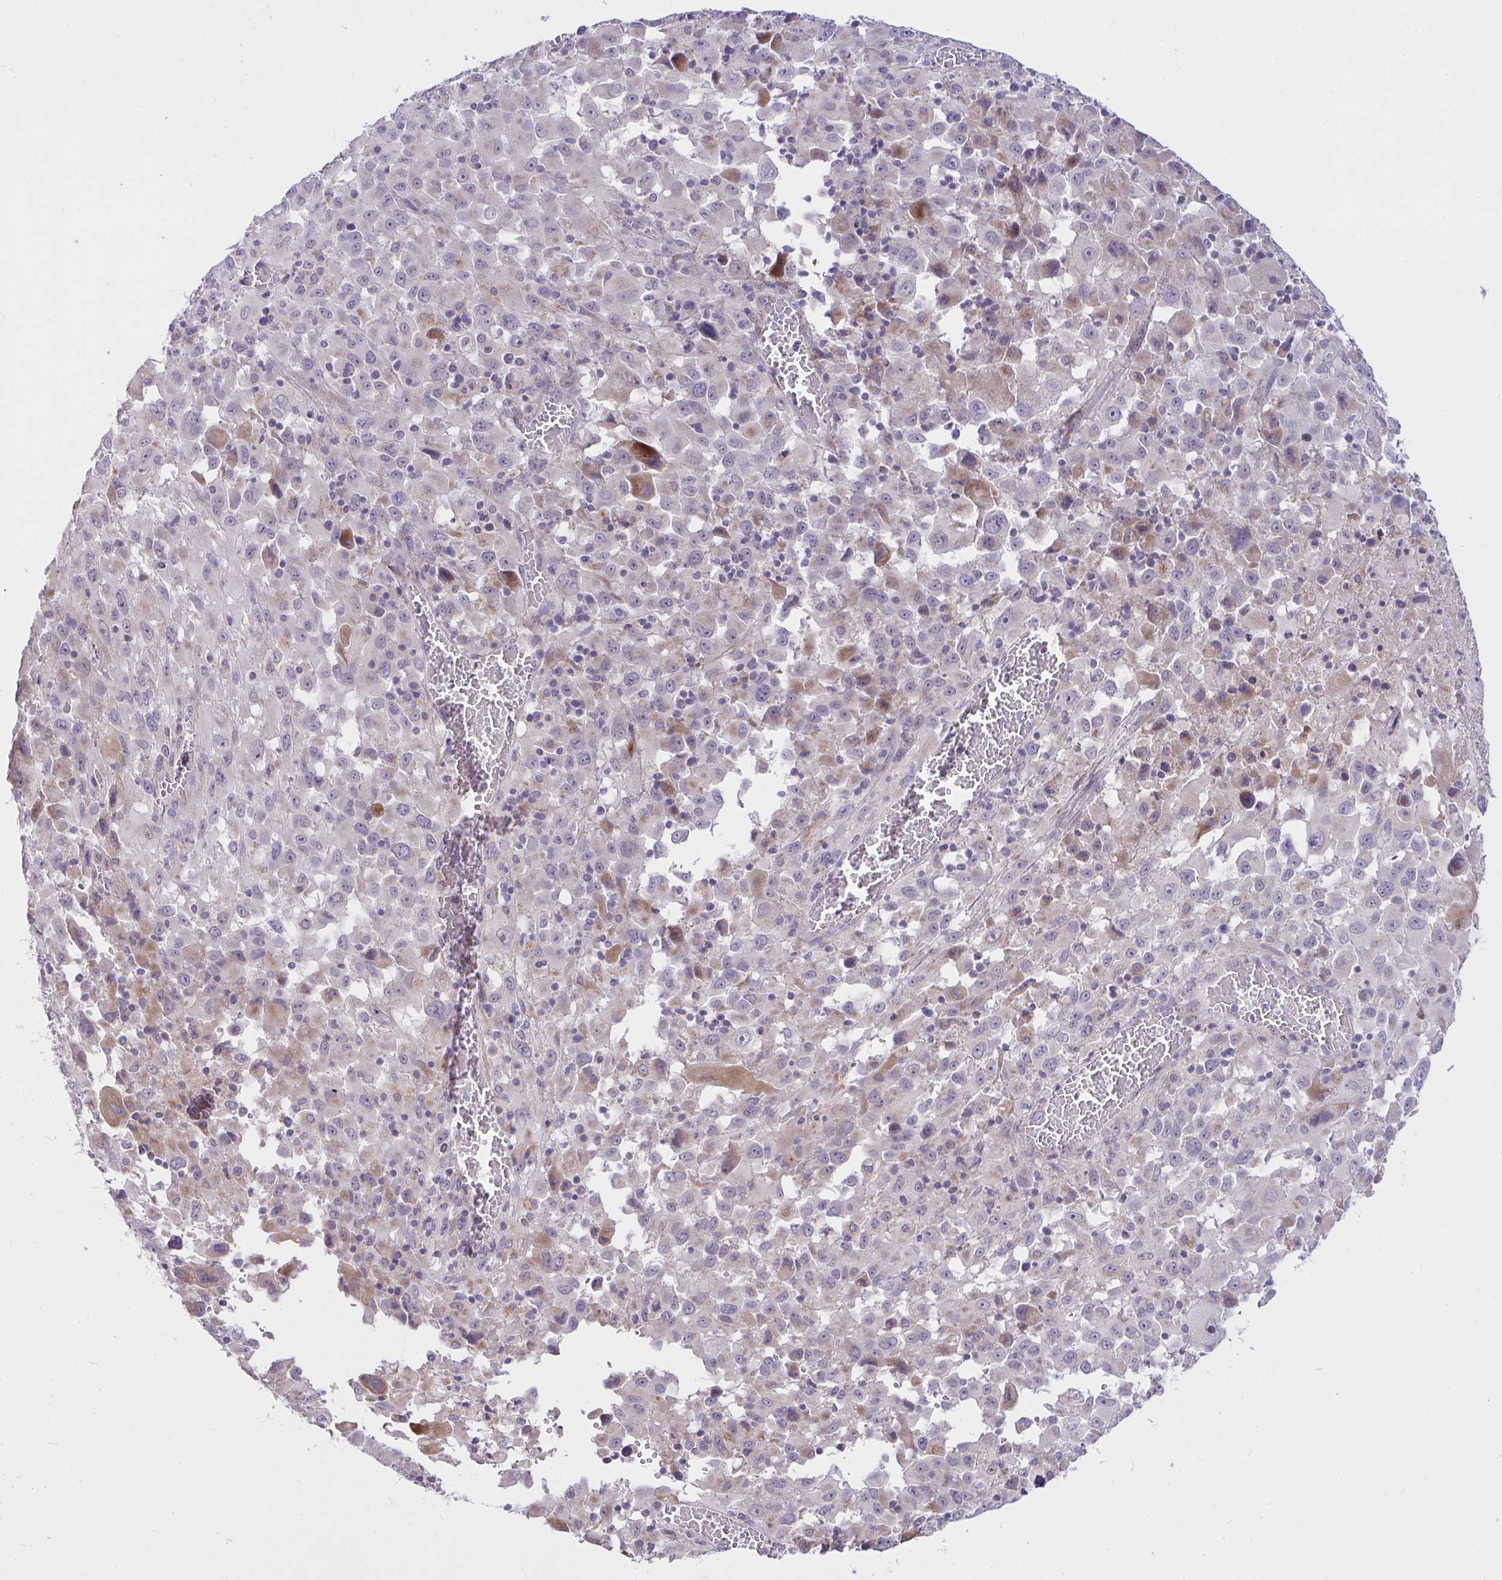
{"staining": {"intensity": "negative", "quantity": "none", "location": "none"}, "tissue": "melanoma", "cell_type": "Tumor cells", "image_type": "cancer", "snomed": [{"axis": "morphology", "description": "Malignant melanoma, Metastatic site"}, {"axis": "topography", "description": "Soft tissue"}], "caption": "Tumor cells show no significant protein expression in melanoma.", "gene": "CEP63", "patient": {"sex": "male", "age": 50}}